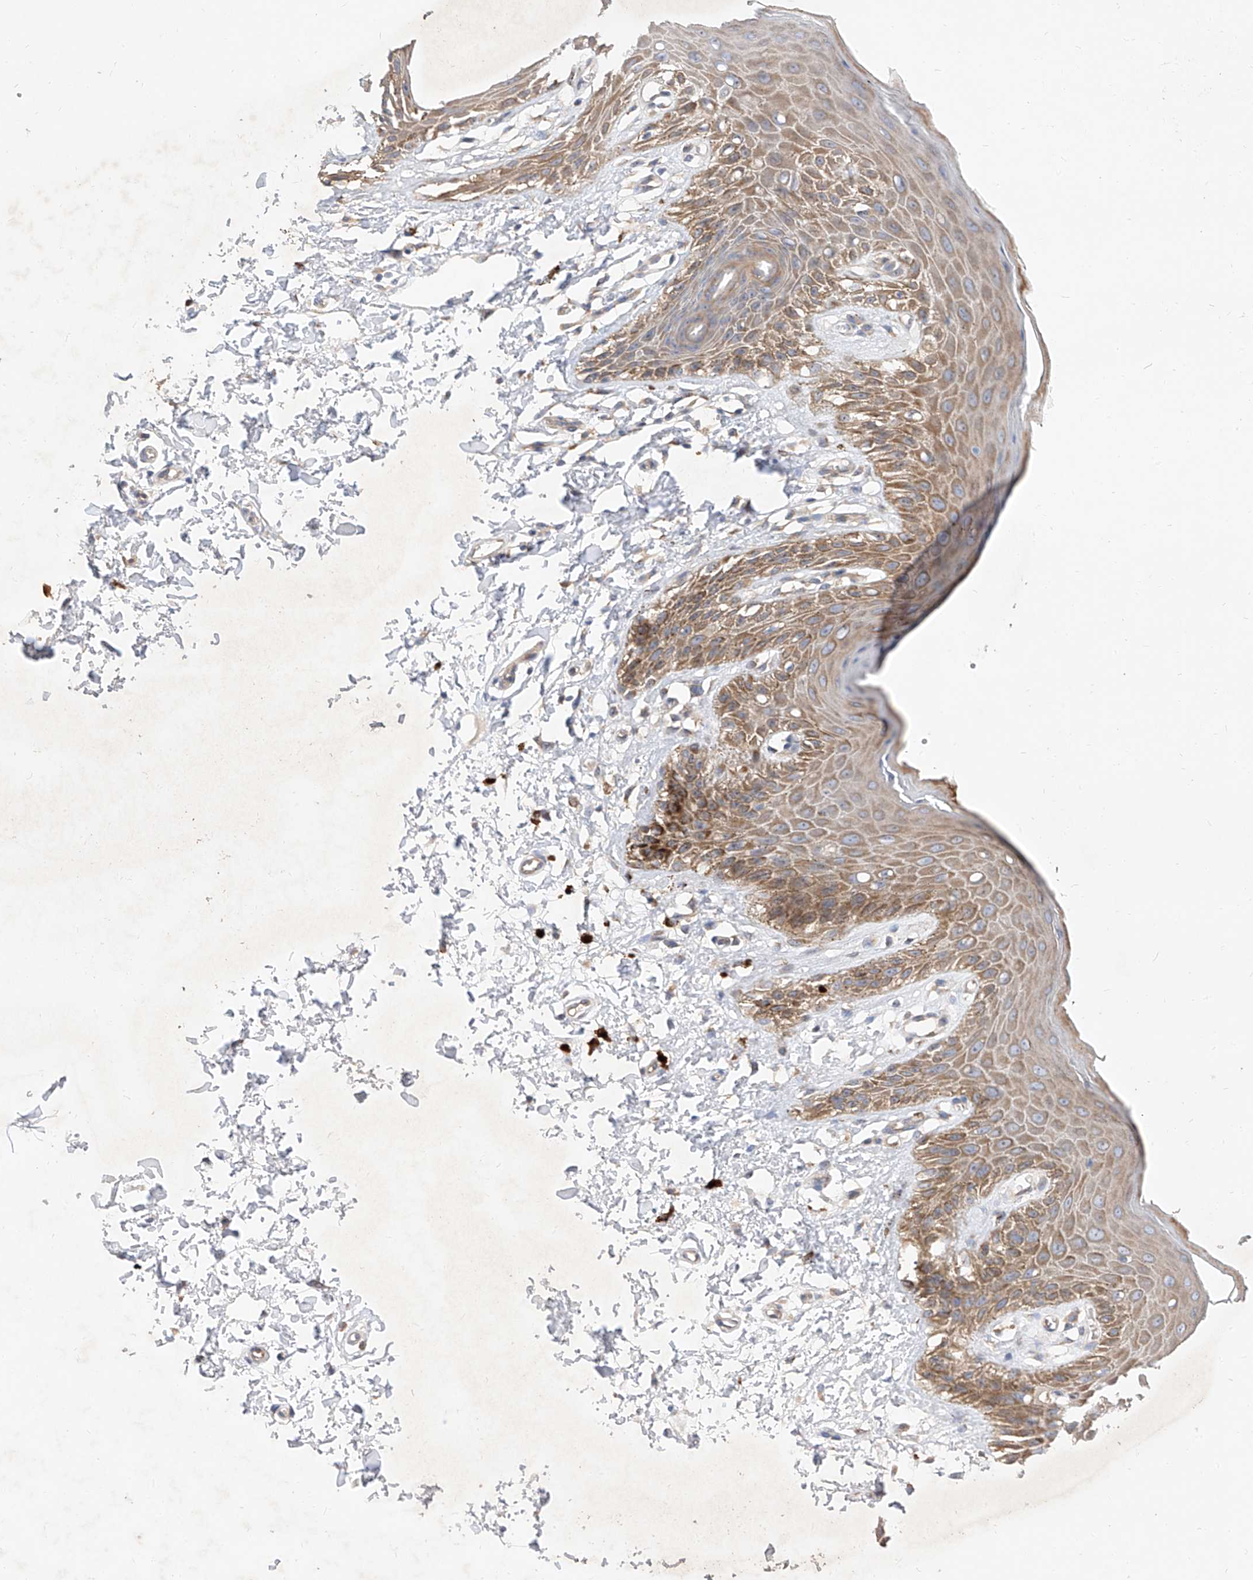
{"staining": {"intensity": "moderate", "quantity": ">75%", "location": "cytoplasmic/membranous"}, "tissue": "skin", "cell_type": "Epidermal cells", "image_type": "normal", "snomed": [{"axis": "morphology", "description": "Normal tissue, NOS"}, {"axis": "topography", "description": "Anal"}], "caption": "There is medium levels of moderate cytoplasmic/membranous expression in epidermal cells of normal skin, as demonstrated by immunohistochemical staining (brown color).", "gene": "DIRAS3", "patient": {"sex": "male", "age": 44}}